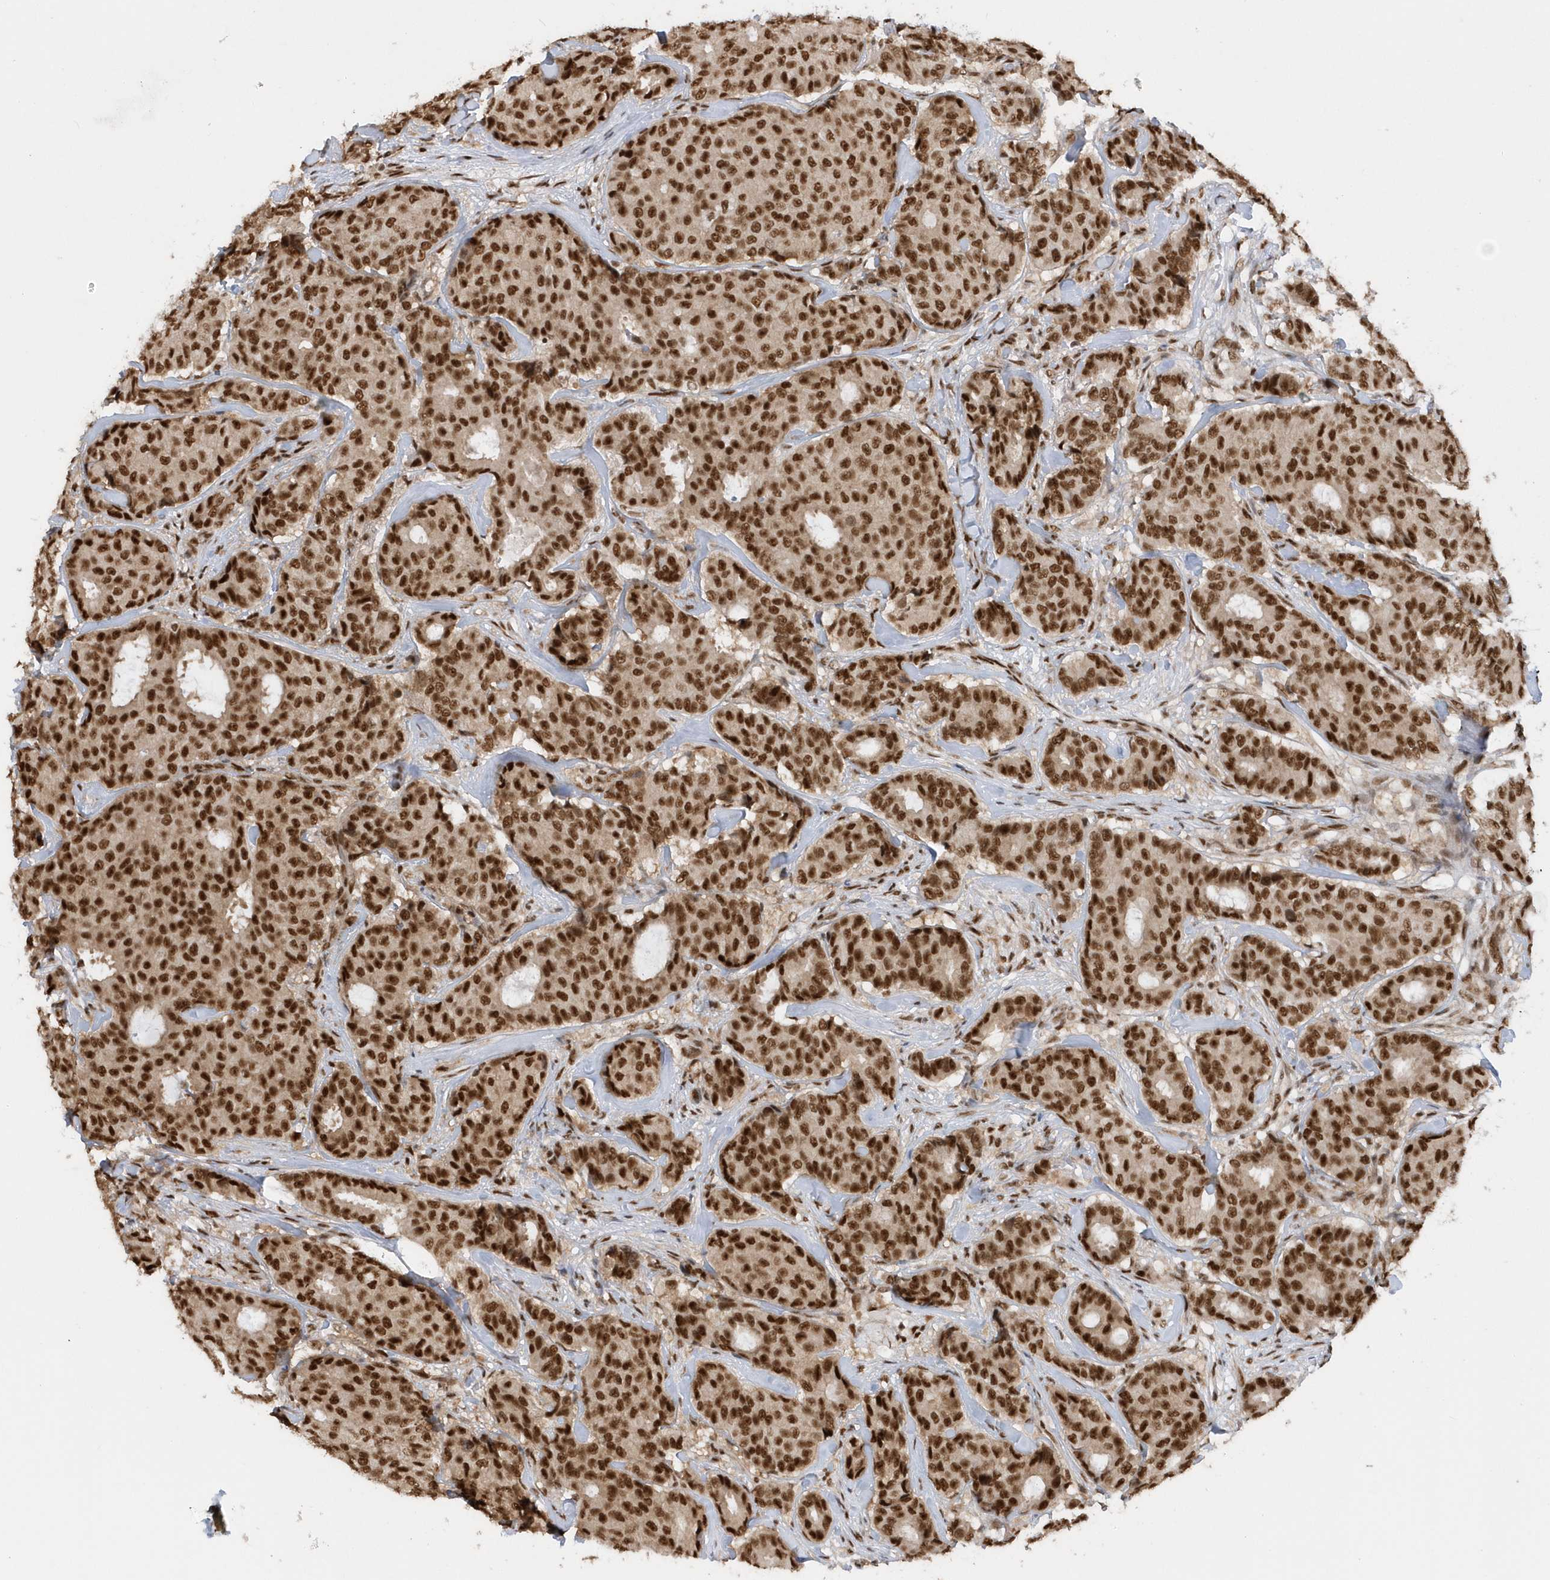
{"staining": {"intensity": "strong", "quantity": ">75%", "location": "nuclear"}, "tissue": "breast cancer", "cell_type": "Tumor cells", "image_type": "cancer", "snomed": [{"axis": "morphology", "description": "Duct carcinoma"}, {"axis": "topography", "description": "Breast"}], "caption": "The photomicrograph shows a brown stain indicating the presence of a protein in the nuclear of tumor cells in breast cancer (invasive ductal carcinoma).", "gene": "SEPHS1", "patient": {"sex": "female", "age": 75}}